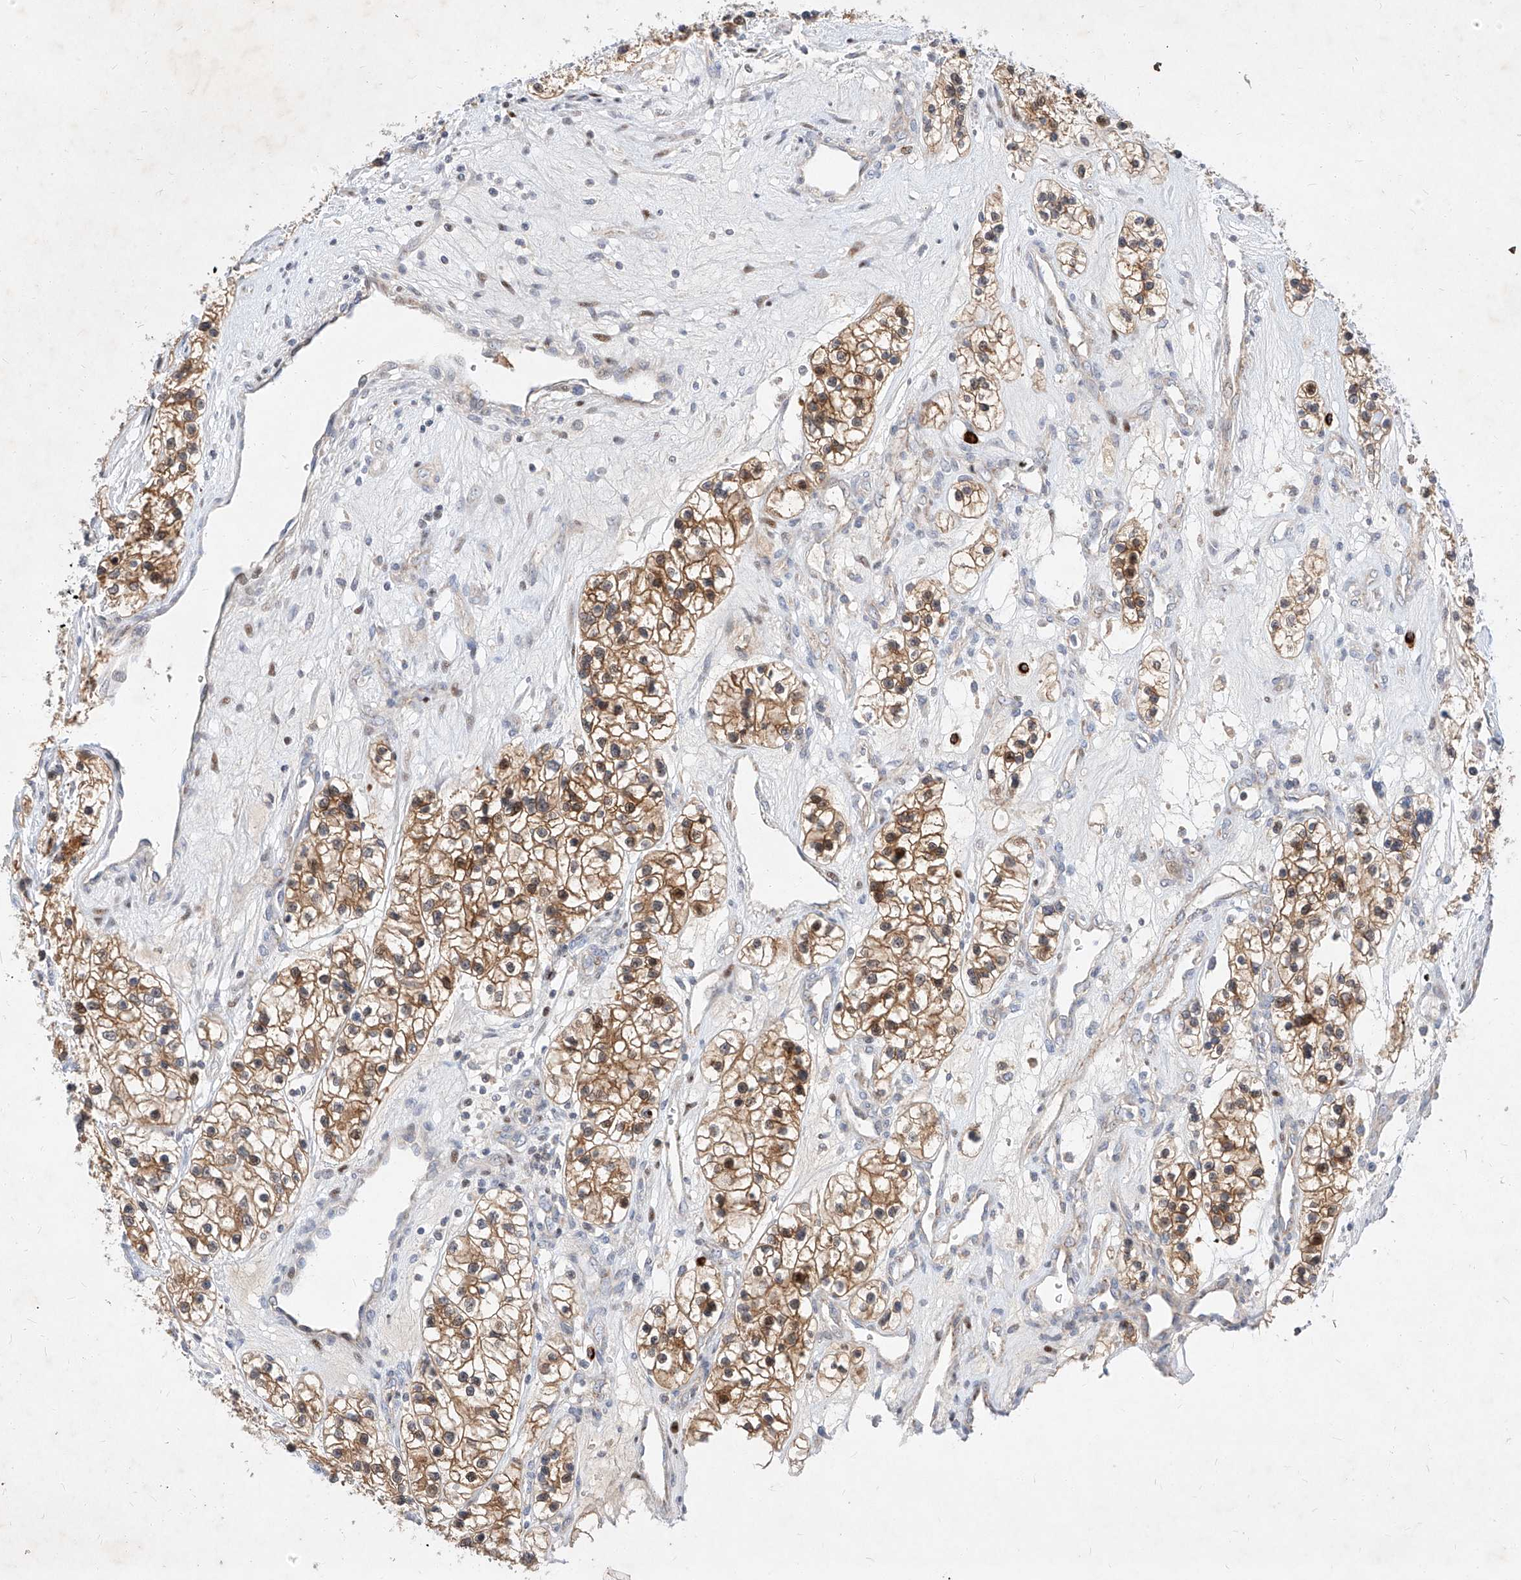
{"staining": {"intensity": "moderate", "quantity": ">75%", "location": "cytoplasmic/membranous"}, "tissue": "renal cancer", "cell_type": "Tumor cells", "image_type": "cancer", "snomed": [{"axis": "morphology", "description": "Adenocarcinoma, NOS"}, {"axis": "topography", "description": "Kidney"}], "caption": "Immunohistochemical staining of human renal adenocarcinoma reveals medium levels of moderate cytoplasmic/membranous positivity in approximately >75% of tumor cells.", "gene": "OSGEPL1", "patient": {"sex": "female", "age": 57}}